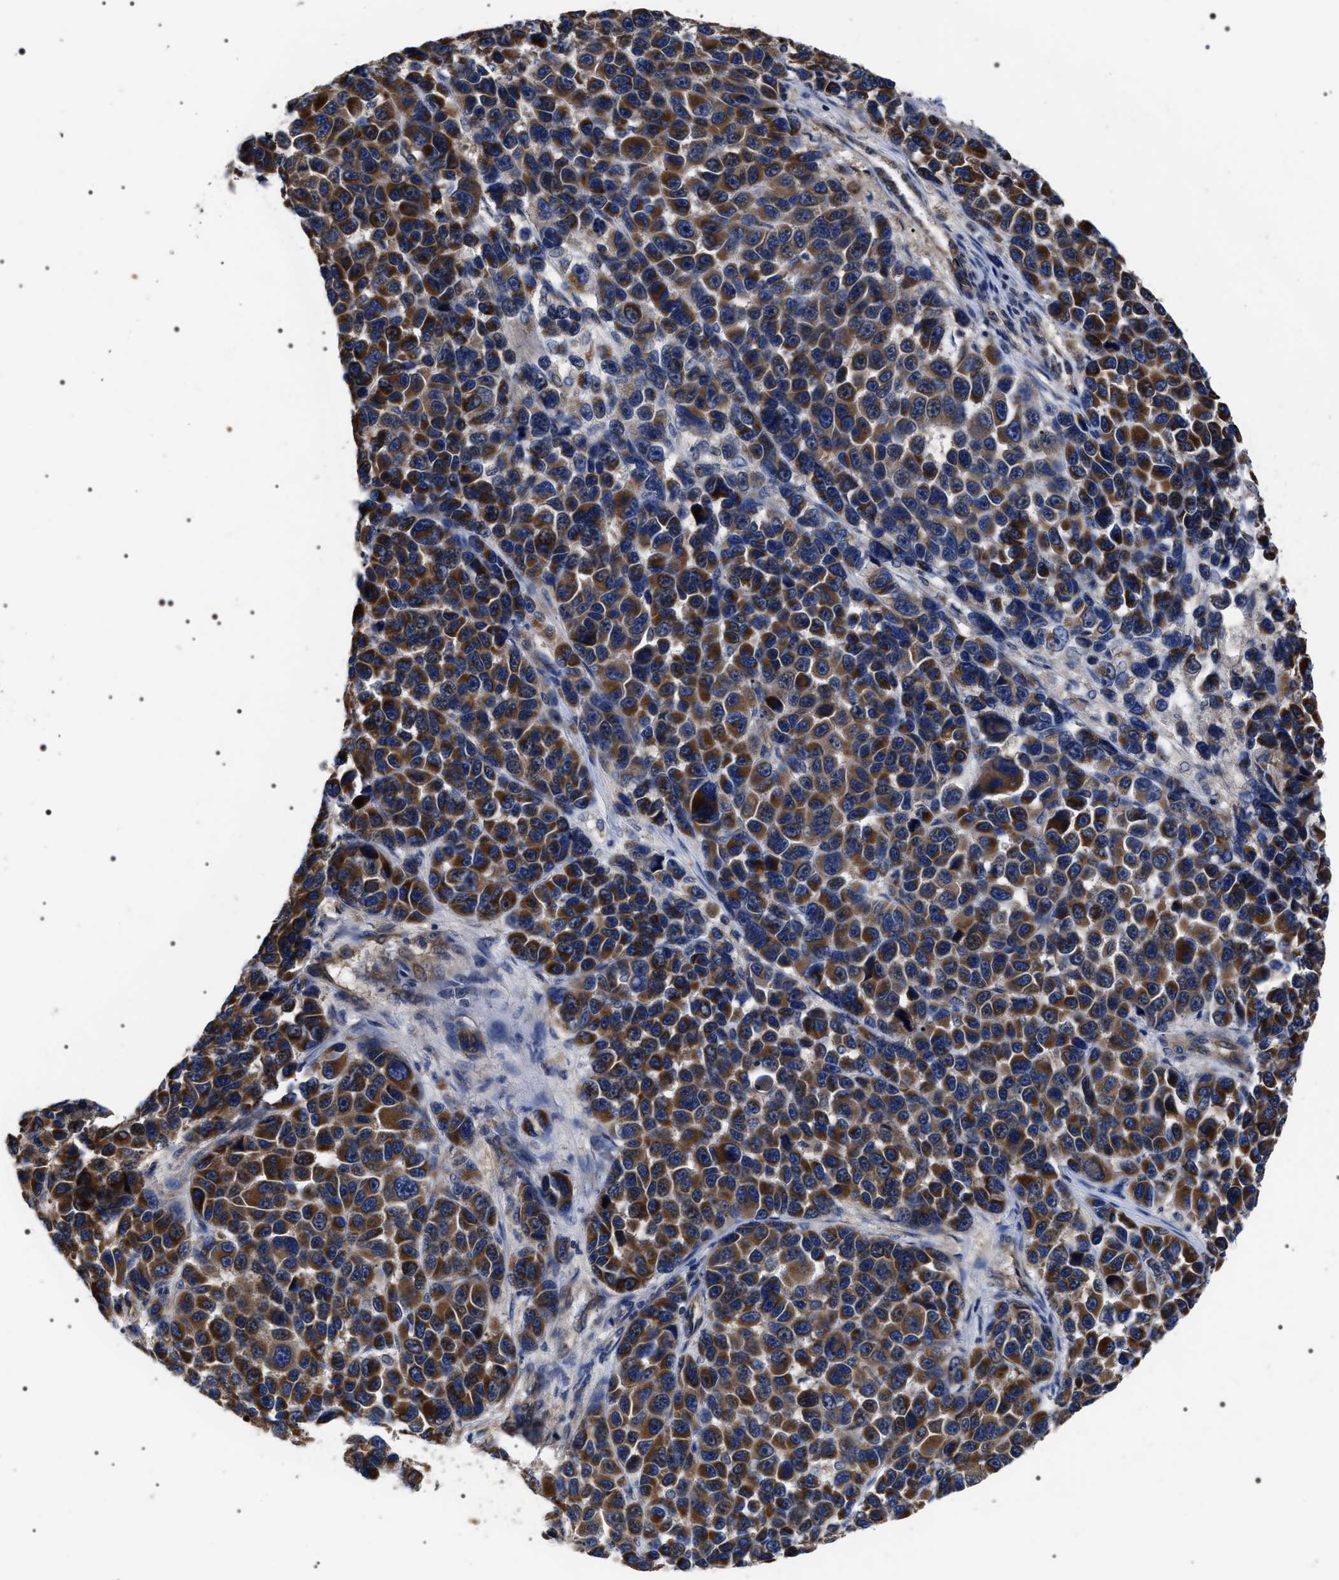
{"staining": {"intensity": "strong", "quantity": ">75%", "location": "cytoplasmic/membranous"}, "tissue": "melanoma", "cell_type": "Tumor cells", "image_type": "cancer", "snomed": [{"axis": "morphology", "description": "Malignant melanoma, NOS"}, {"axis": "topography", "description": "Skin"}], "caption": "Melanoma stained with a protein marker shows strong staining in tumor cells.", "gene": "MIS18A", "patient": {"sex": "male", "age": 53}}